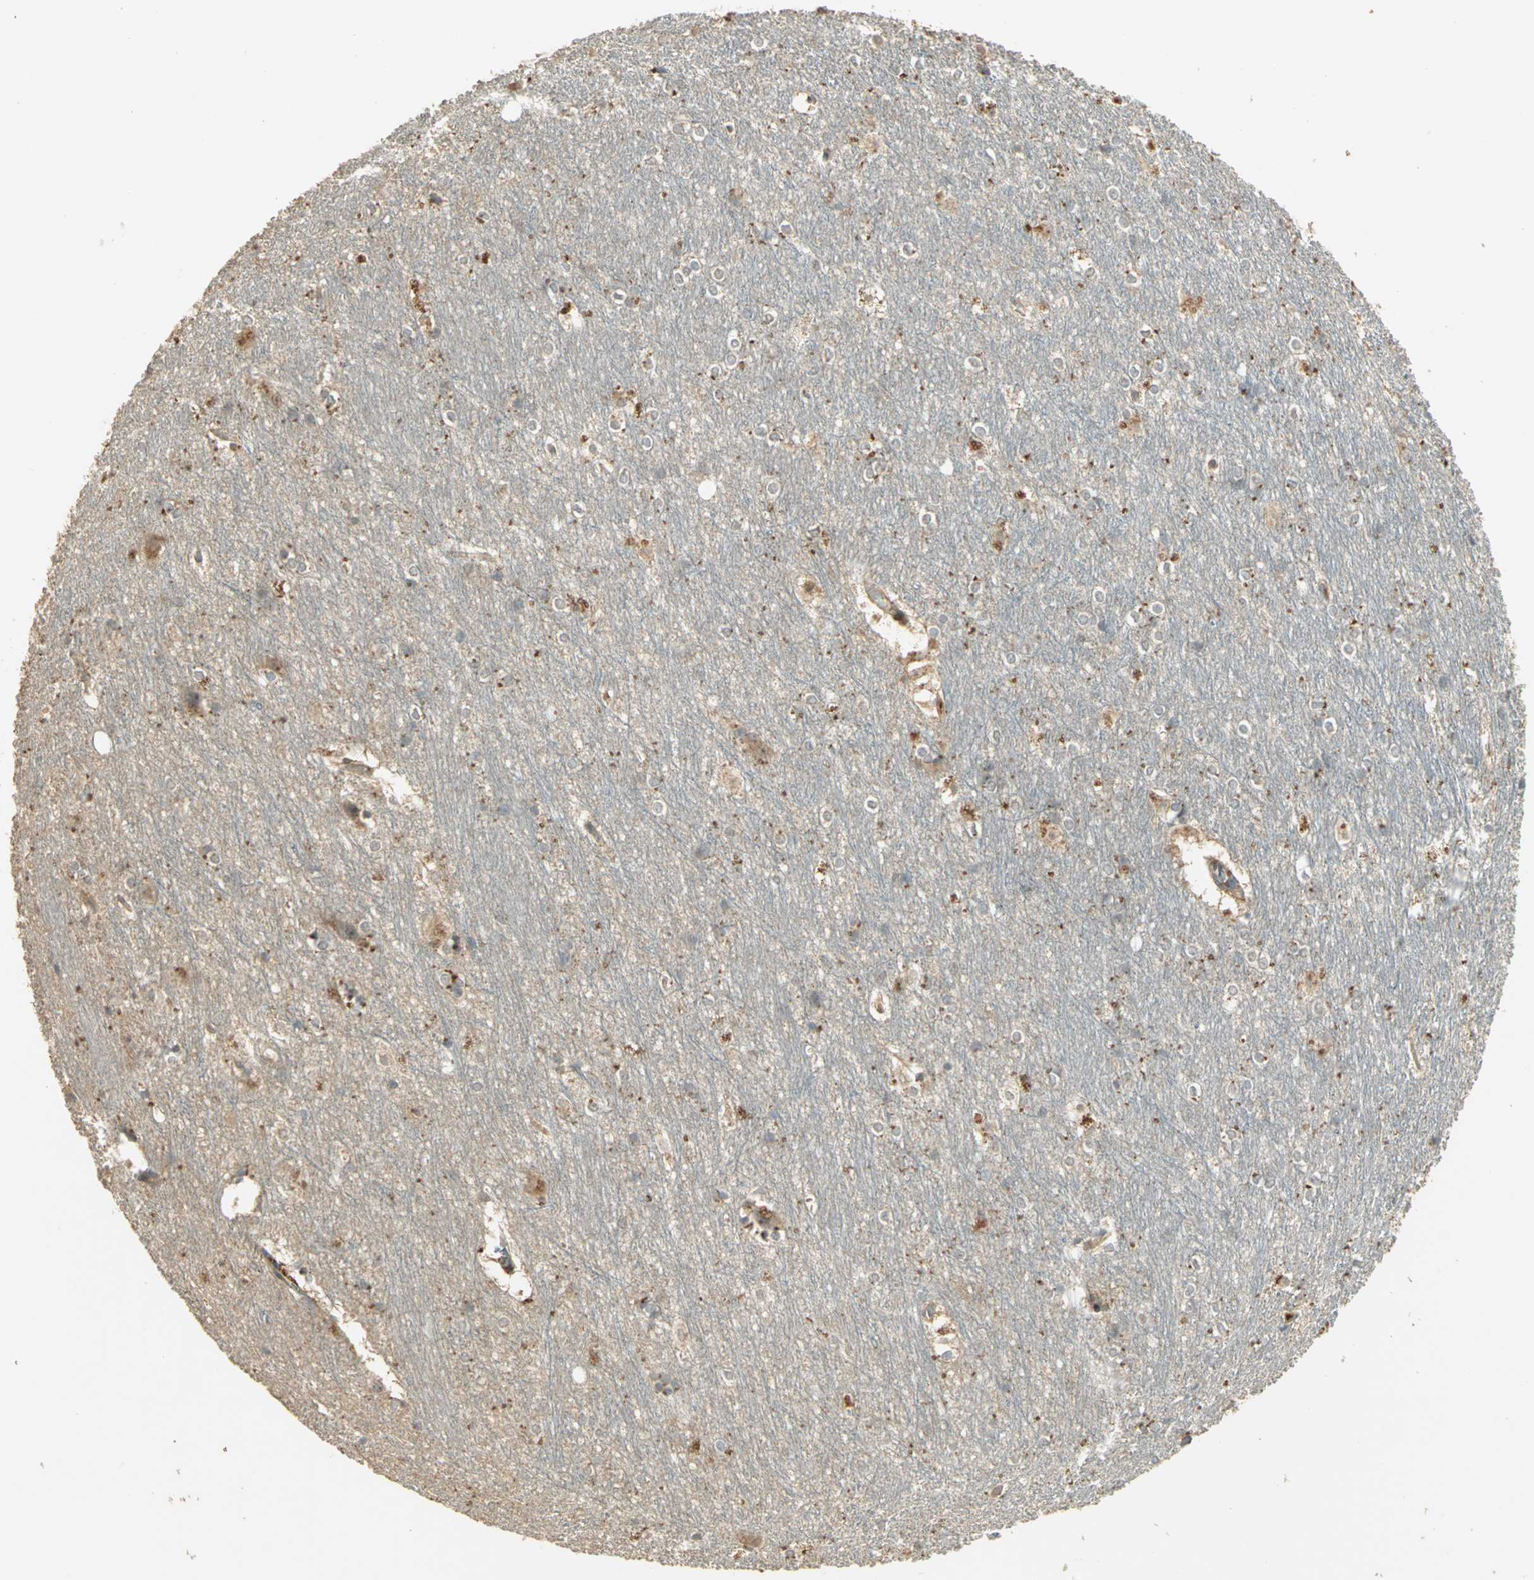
{"staining": {"intensity": "negative", "quantity": "none", "location": "none"}, "tissue": "hippocampus", "cell_type": "Glial cells", "image_type": "normal", "snomed": [{"axis": "morphology", "description": "Normal tissue, NOS"}, {"axis": "topography", "description": "Hippocampus"}], "caption": "Immunohistochemistry image of unremarkable hippocampus stained for a protein (brown), which displays no positivity in glial cells. (Brightfield microscopy of DAB immunohistochemistry (IHC) at high magnification).", "gene": "KEAP1", "patient": {"sex": "female", "age": 19}}